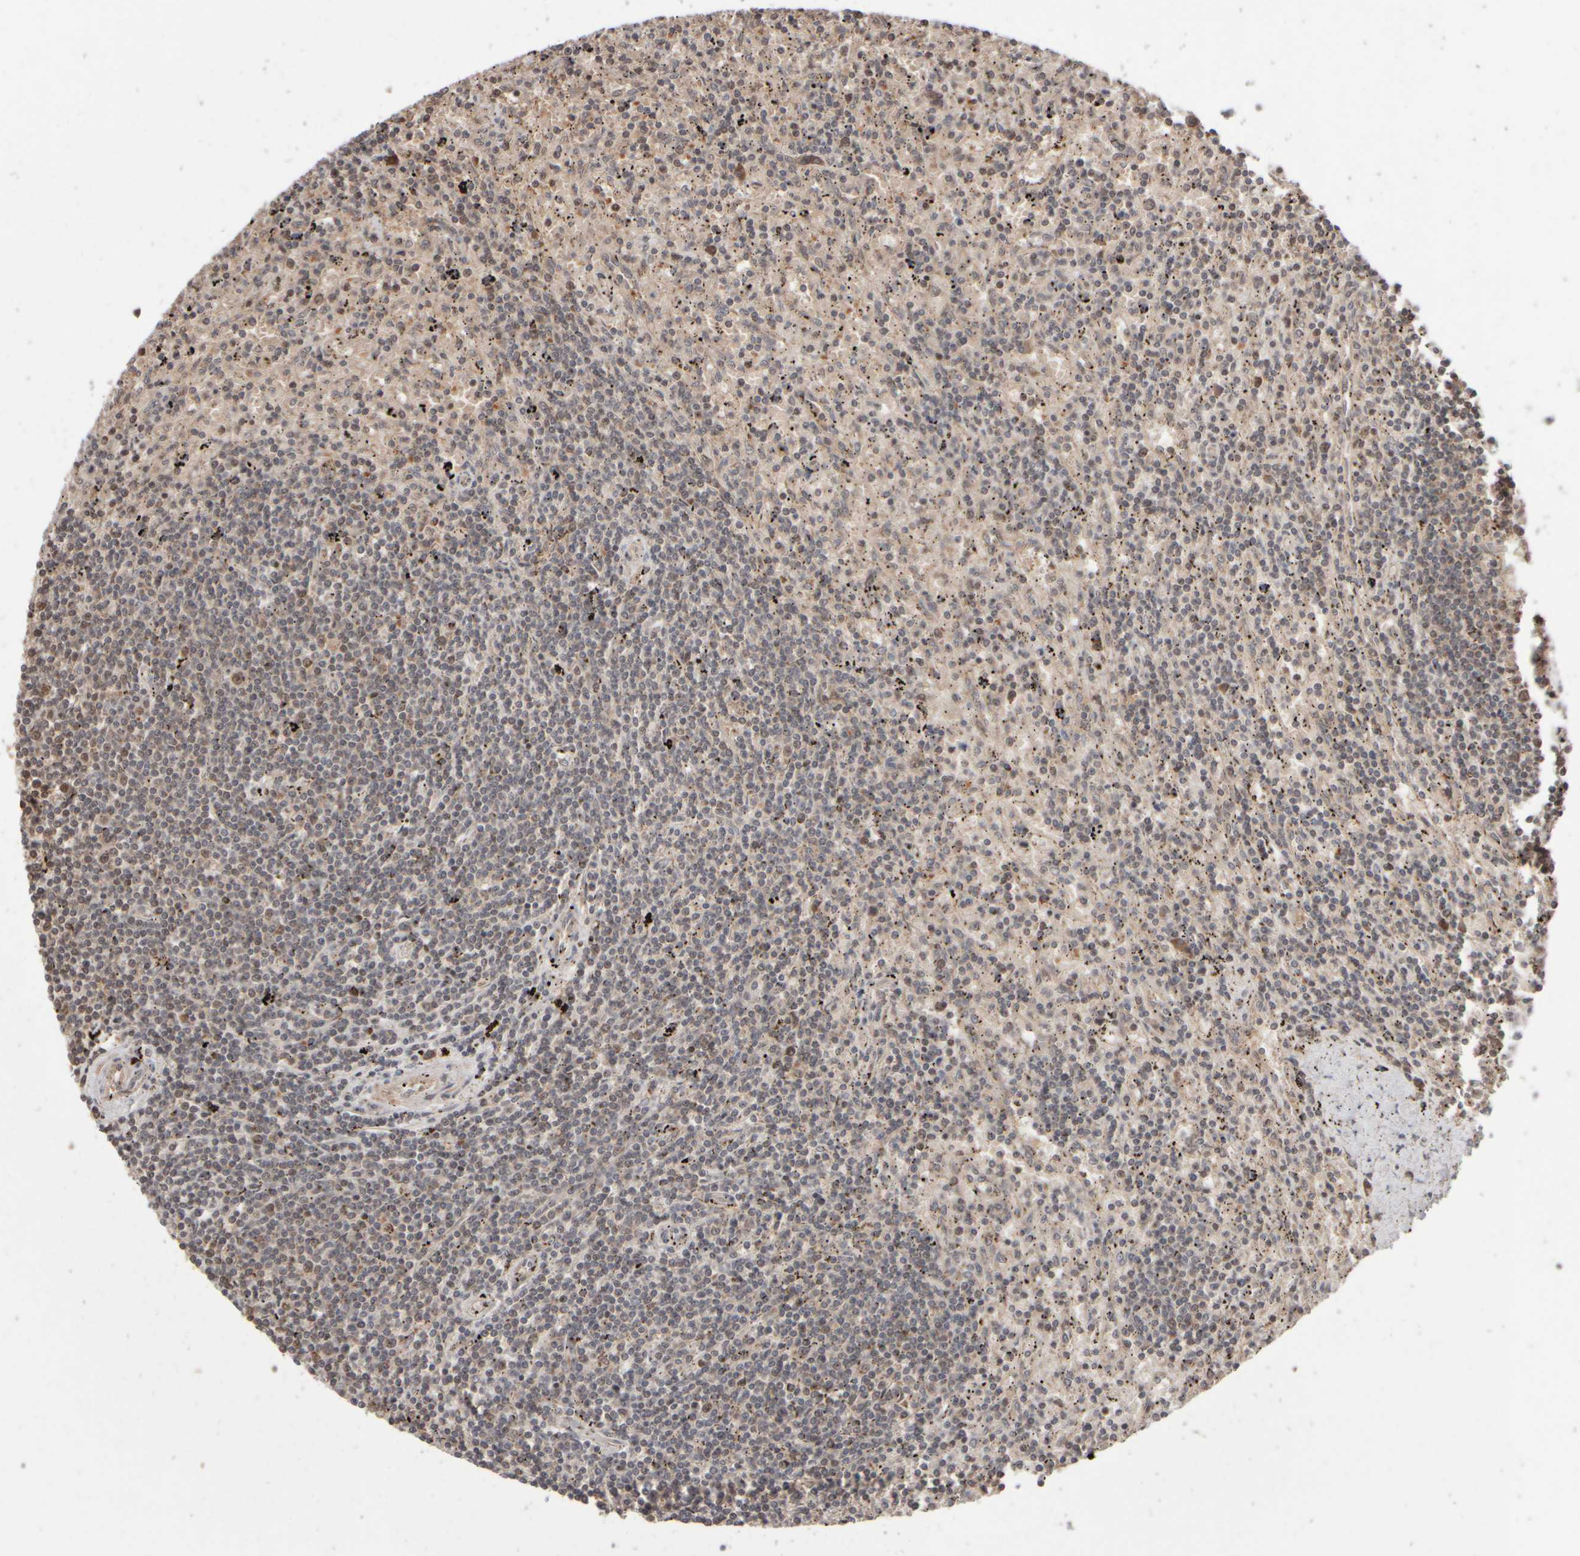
{"staining": {"intensity": "weak", "quantity": "25%-75%", "location": "nuclear"}, "tissue": "lymphoma", "cell_type": "Tumor cells", "image_type": "cancer", "snomed": [{"axis": "morphology", "description": "Malignant lymphoma, non-Hodgkin's type, Low grade"}, {"axis": "topography", "description": "Spleen"}], "caption": "An IHC photomicrograph of tumor tissue is shown. Protein staining in brown shows weak nuclear positivity in lymphoma within tumor cells.", "gene": "ABHD11", "patient": {"sex": "male", "age": 76}}